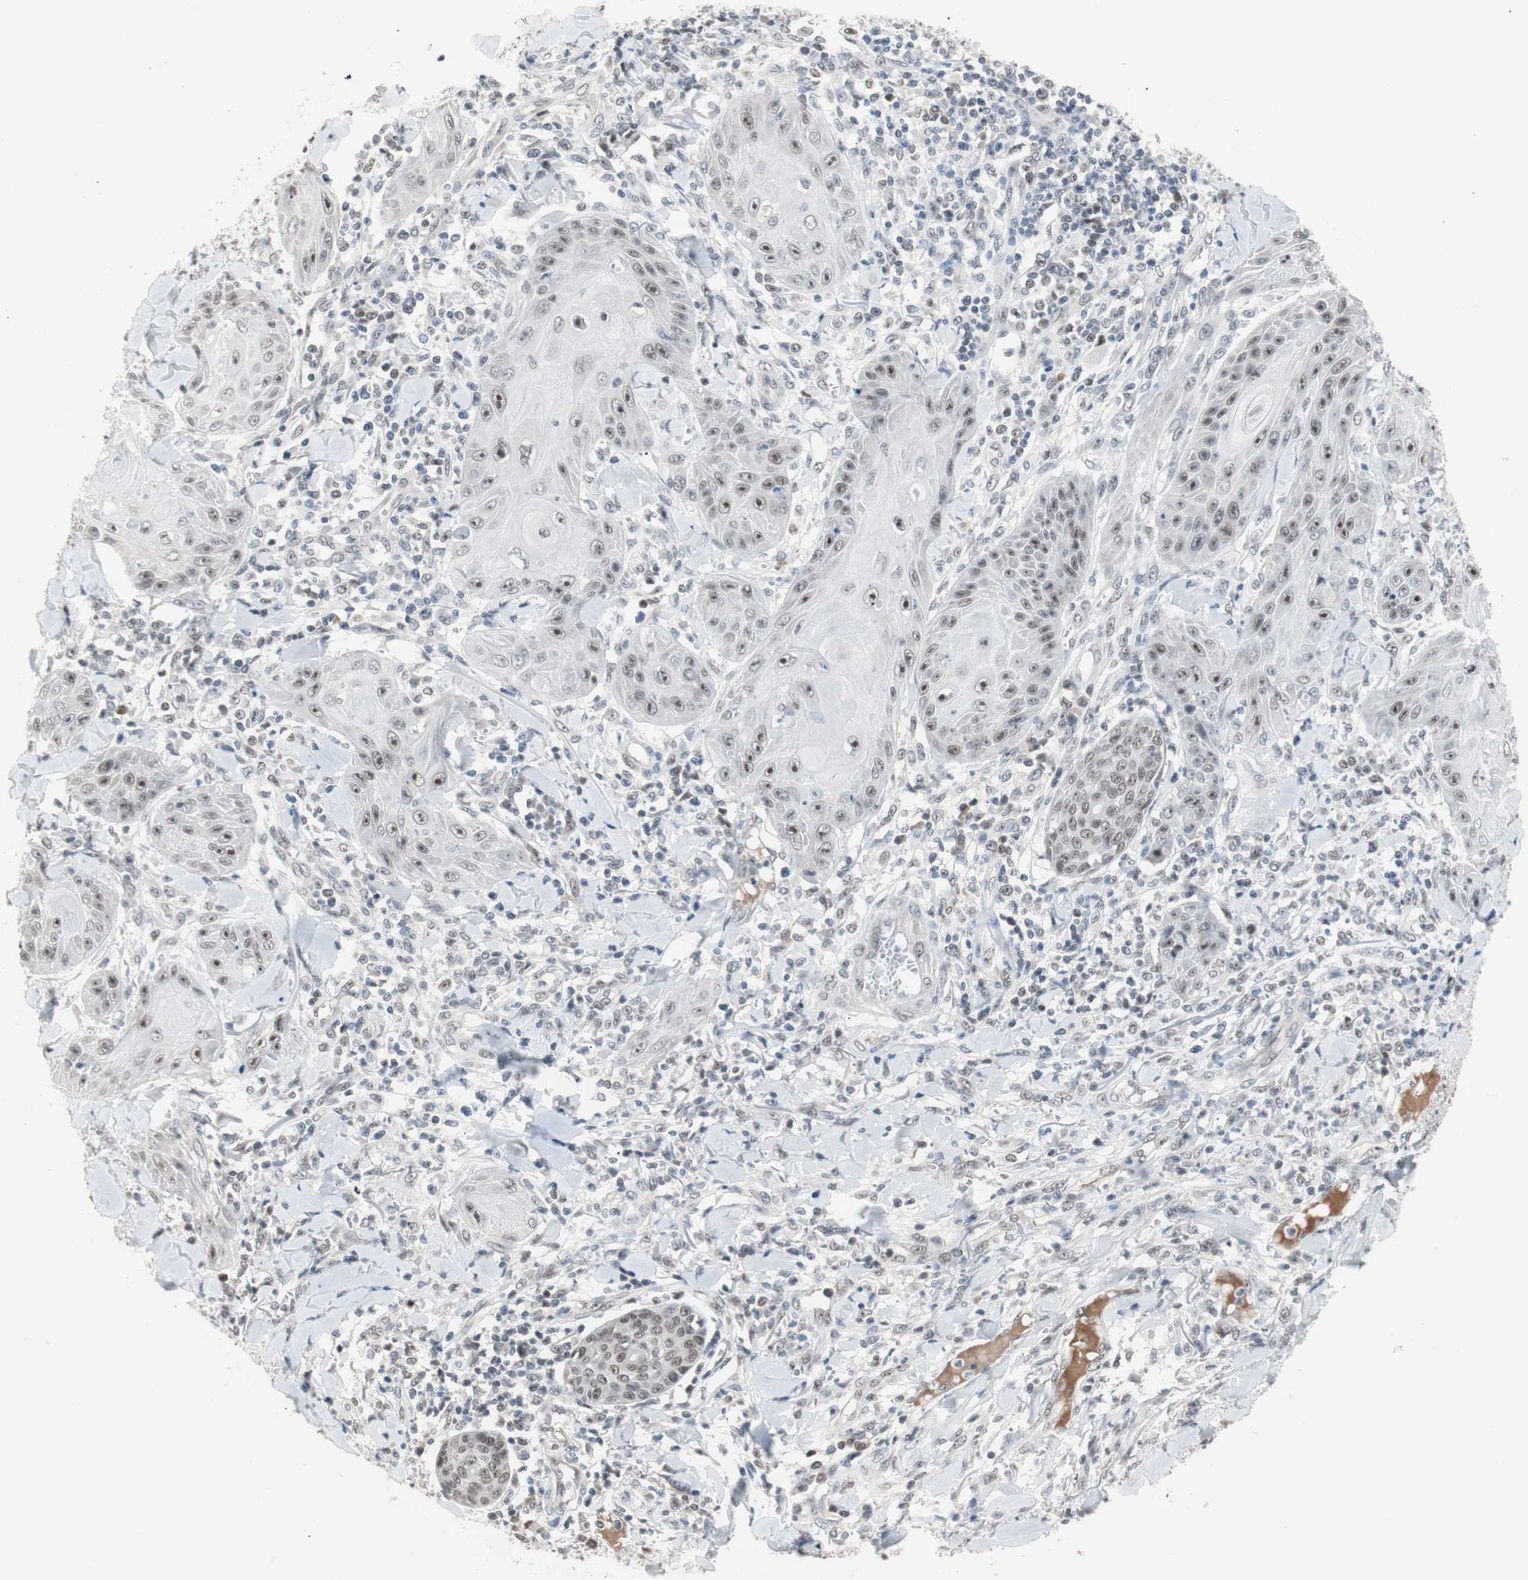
{"staining": {"intensity": "negative", "quantity": "none", "location": "none"}, "tissue": "skin cancer", "cell_type": "Tumor cells", "image_type": "cancer", "snomed": [{"axis": "morphology", "description": "Squamous cell carcinoma, NOS"}, {"axis": "topography", "description": "Skin"}], "caption": "Immunohistochemistry of human squamous cell carcinoma (skin) demonstrates no staining in tumor cells.", "gene": "LIG3", "patient": {"sex": "female", "age": 78}}